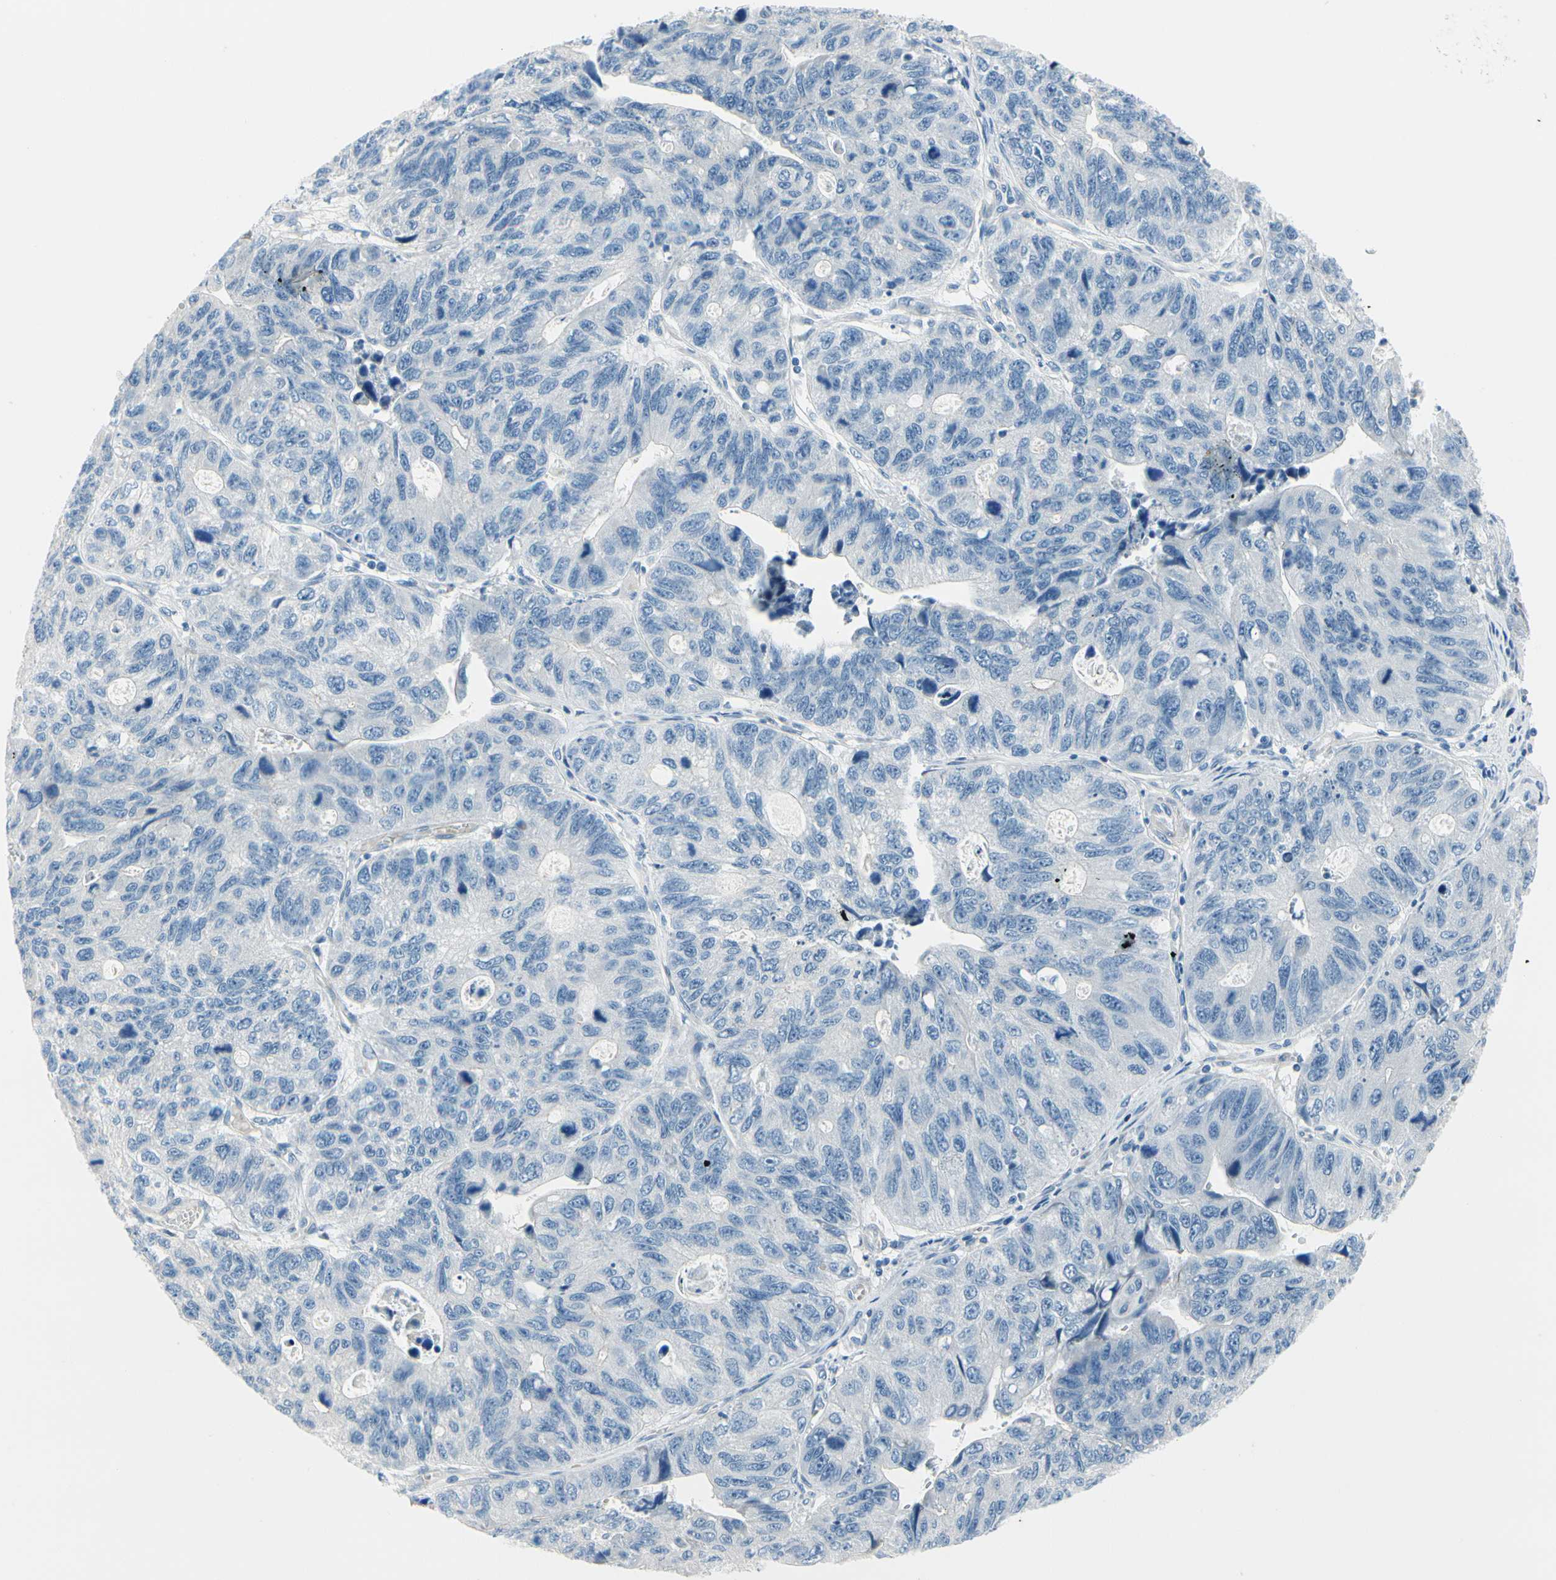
{"staining": {"intensity": "negative", "quantity": "none", "location": "none"}, "tissue": "stomach cancer", "cell_type": "Tumor cells", "image_type": "cancer", "snomed": [{"axis": "morphology", "description": "Adenocarcinoma, NOS"}, {"axis": "topography", "description": "Stomach"}], "caption": "Immunohistochemical staining of stomach cancer (adenocarcinoma) exhibits no significant expression in tumor cells.", "gene": "FCER2", "patient": {"sex": "male", "age": 59}}